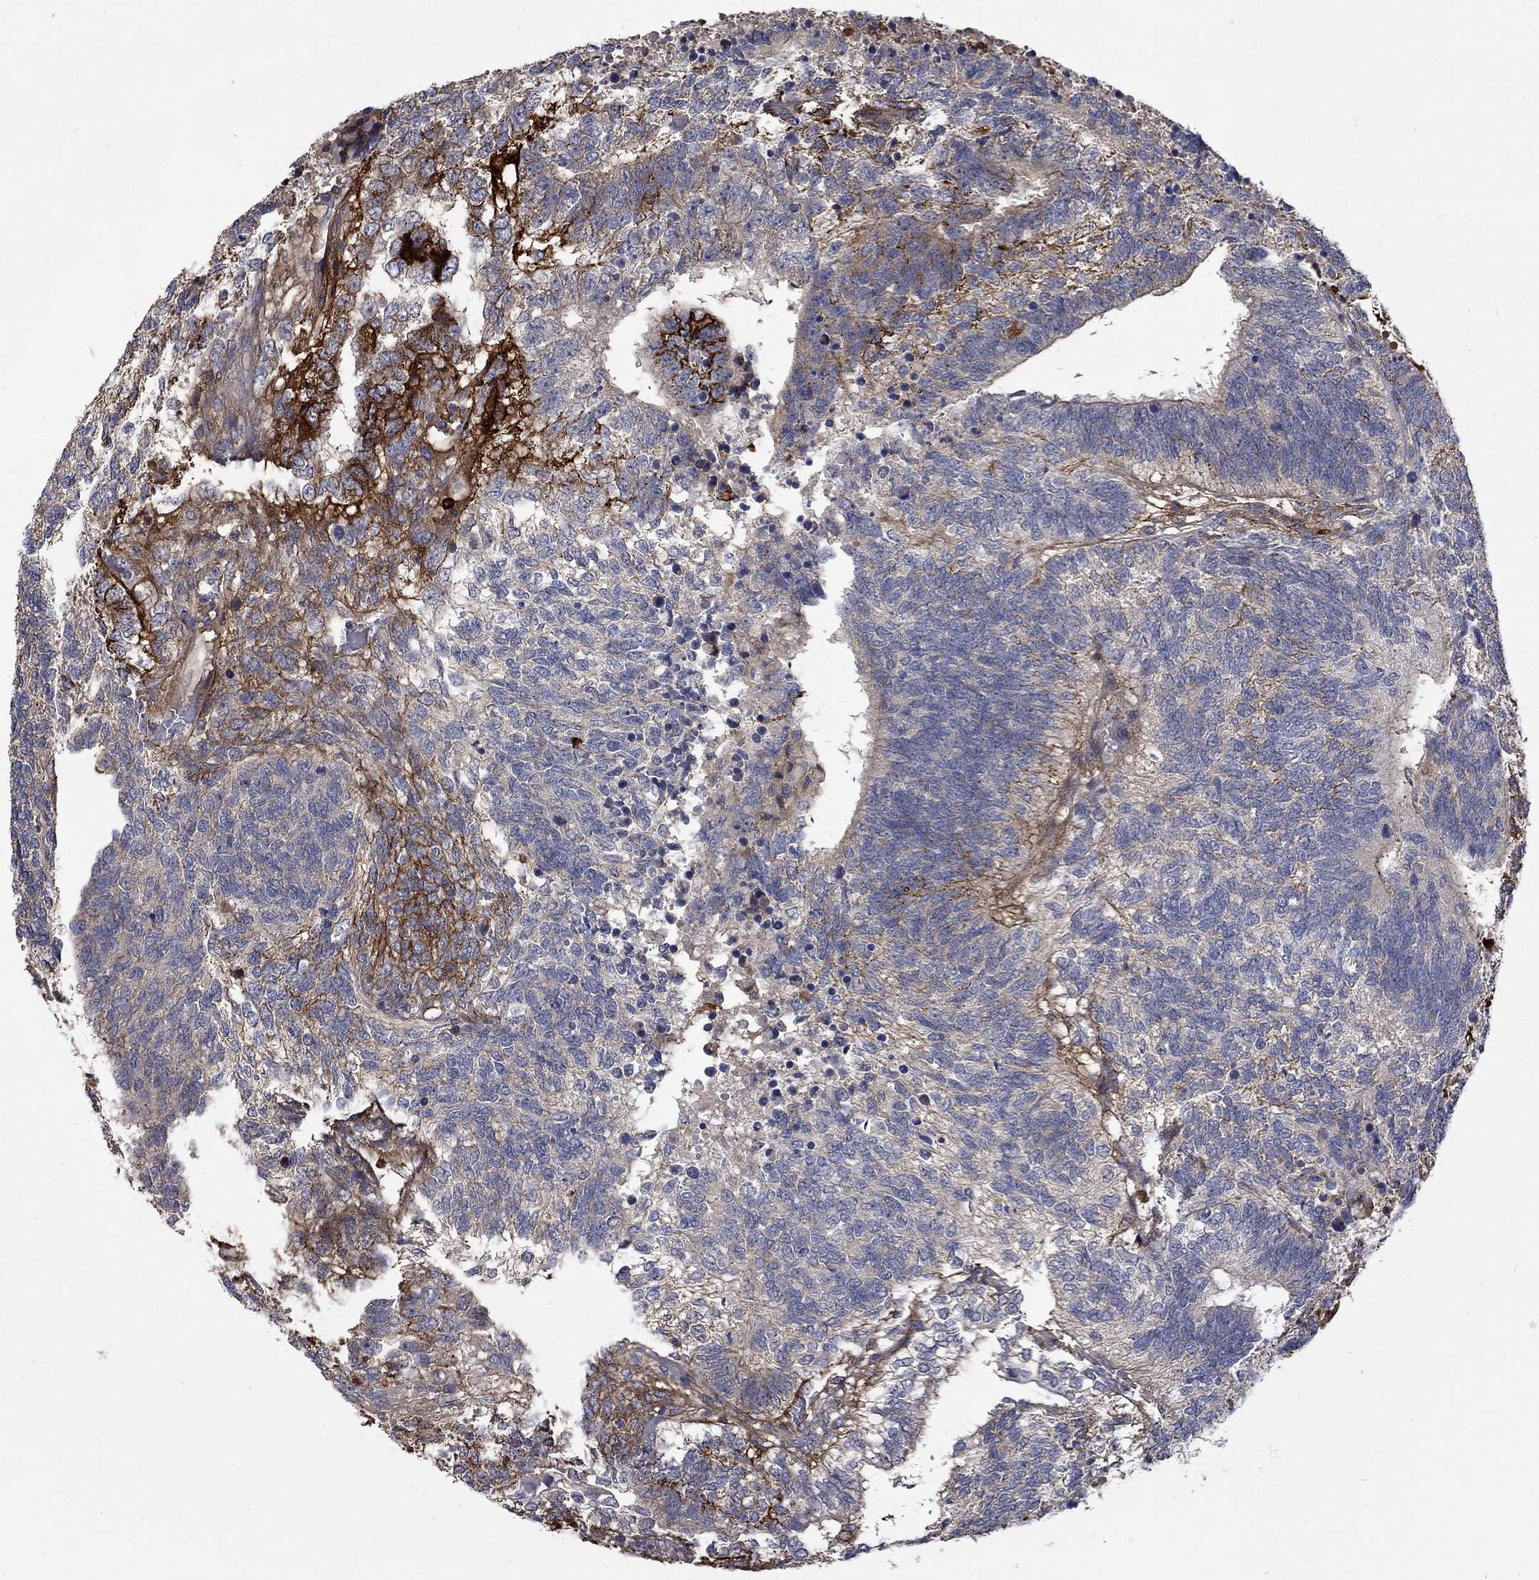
{"staining": {"intensity": "strong", "quantity": "<25%", "location": "cytoplasmic/membranous"}, "tissue": "testis cancer", "cell_type": "Tumor cells", "image_type": "cancer", "snomed": [{"axis": "morphology", "description": "Seminoma, NOS"}, {"axis": "morphology", "description": "Carcinoma, Embryonal, NOS"}, {"axis": "topography", "description": "Testis"}], "caption": "This photomicrograph reveals IHC staining of embryonal carcinoma (testis), with medium strong cytoplasmic/membranous staining in approximately <25% of tumor cells.", "gene": "VCAN", "patient": {"sex": "male", "age": 41}}